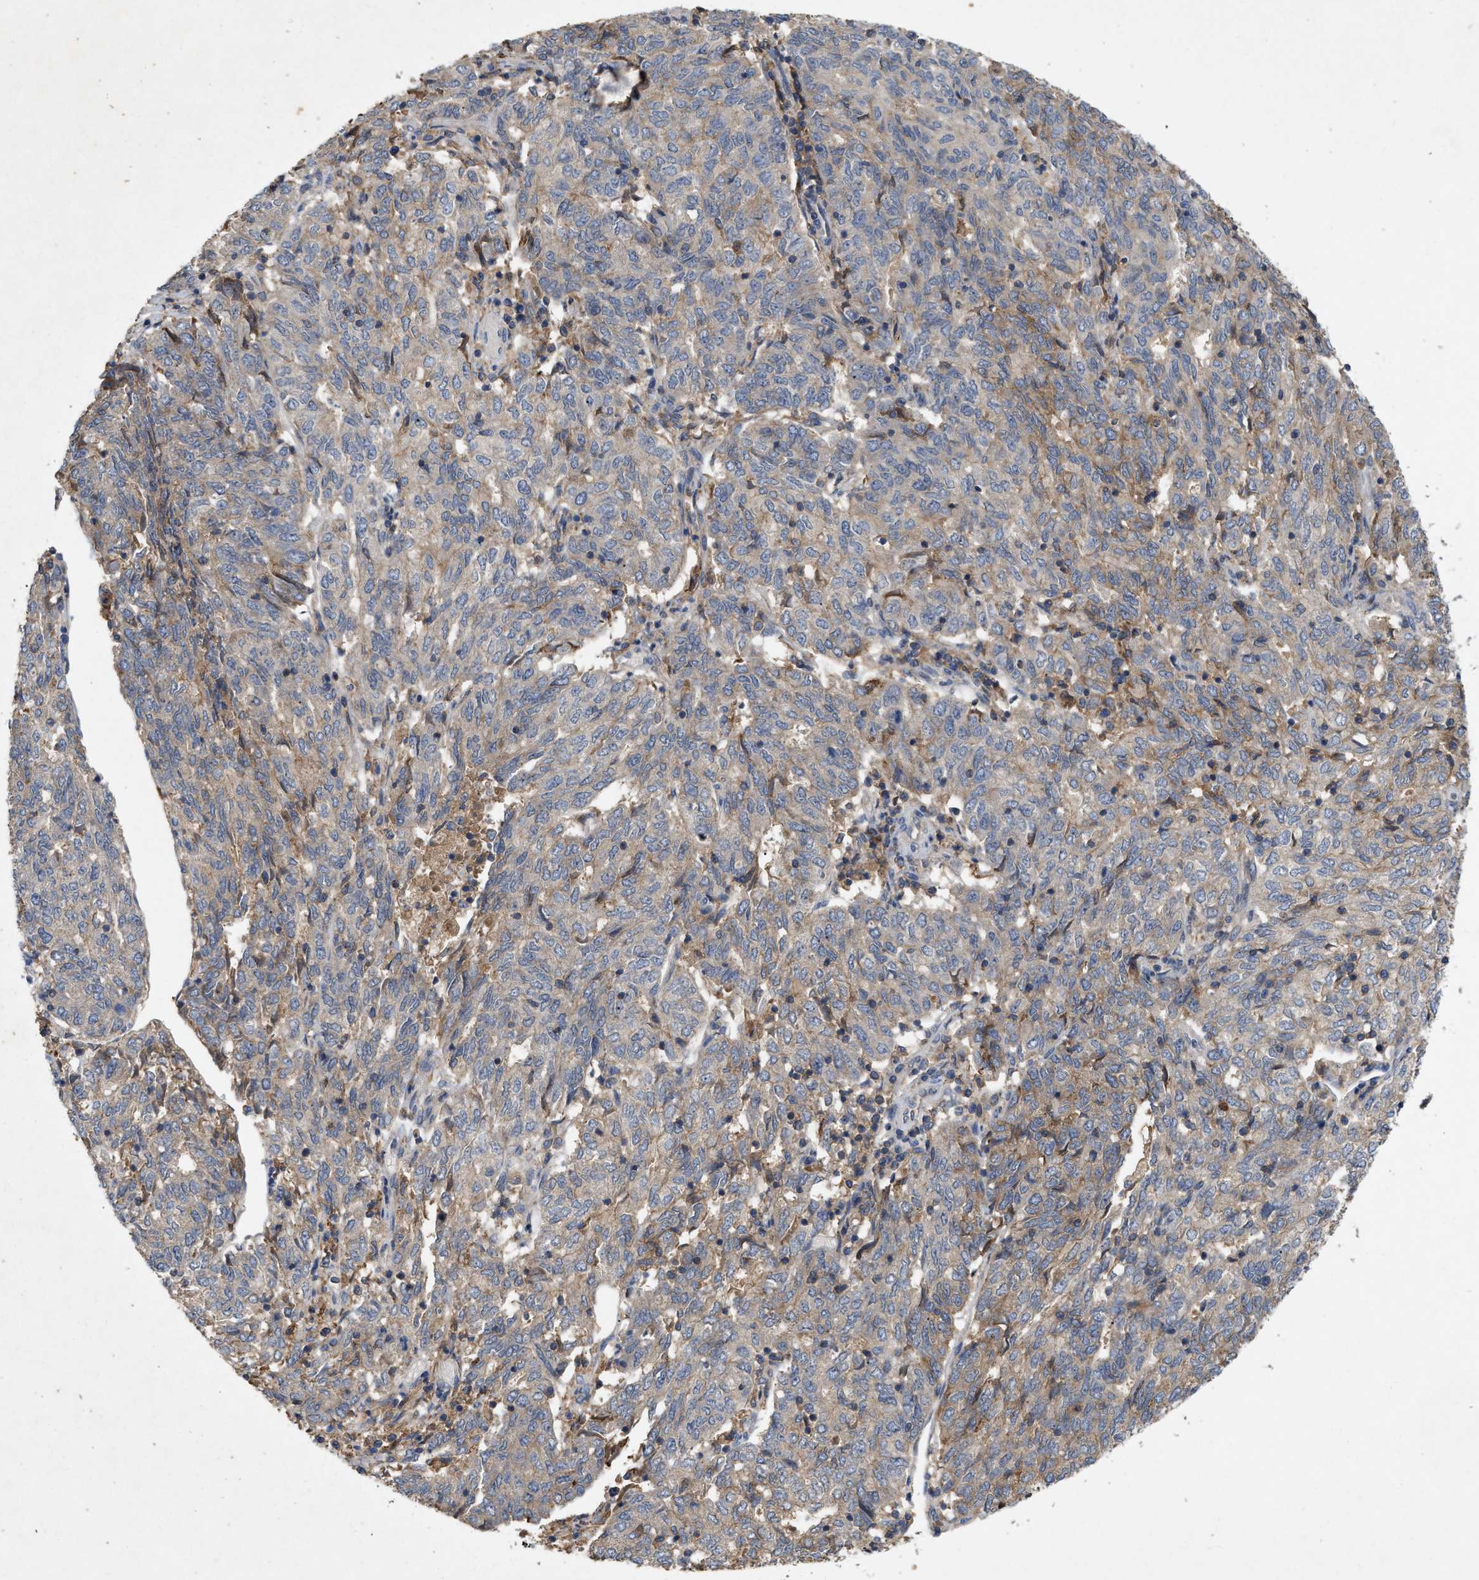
{"staining": {"intensity": "moderate", "quantity": "<25%", "location": "cytoplasmic/membranous"}, "tissue": "endometrial cancer", "cell_type": "Tumor cells", "image_type": "cancer", "snomed": [{"axis": "morphology", "description": "Adenocarcinoma, NOS"}, {"axis": "topography", "description": "Endometrium"}], "caption": "DAB (3,3'-diaminobenzidine) immunohistochemical staining of human adenocarcinoma (endometrial) demonstrates moderate cytoplasmic/membranous protein expression in about <25% of tumor cells.", "gene": "LPAR2", "patient": {"sex": "female", "age": 80}}